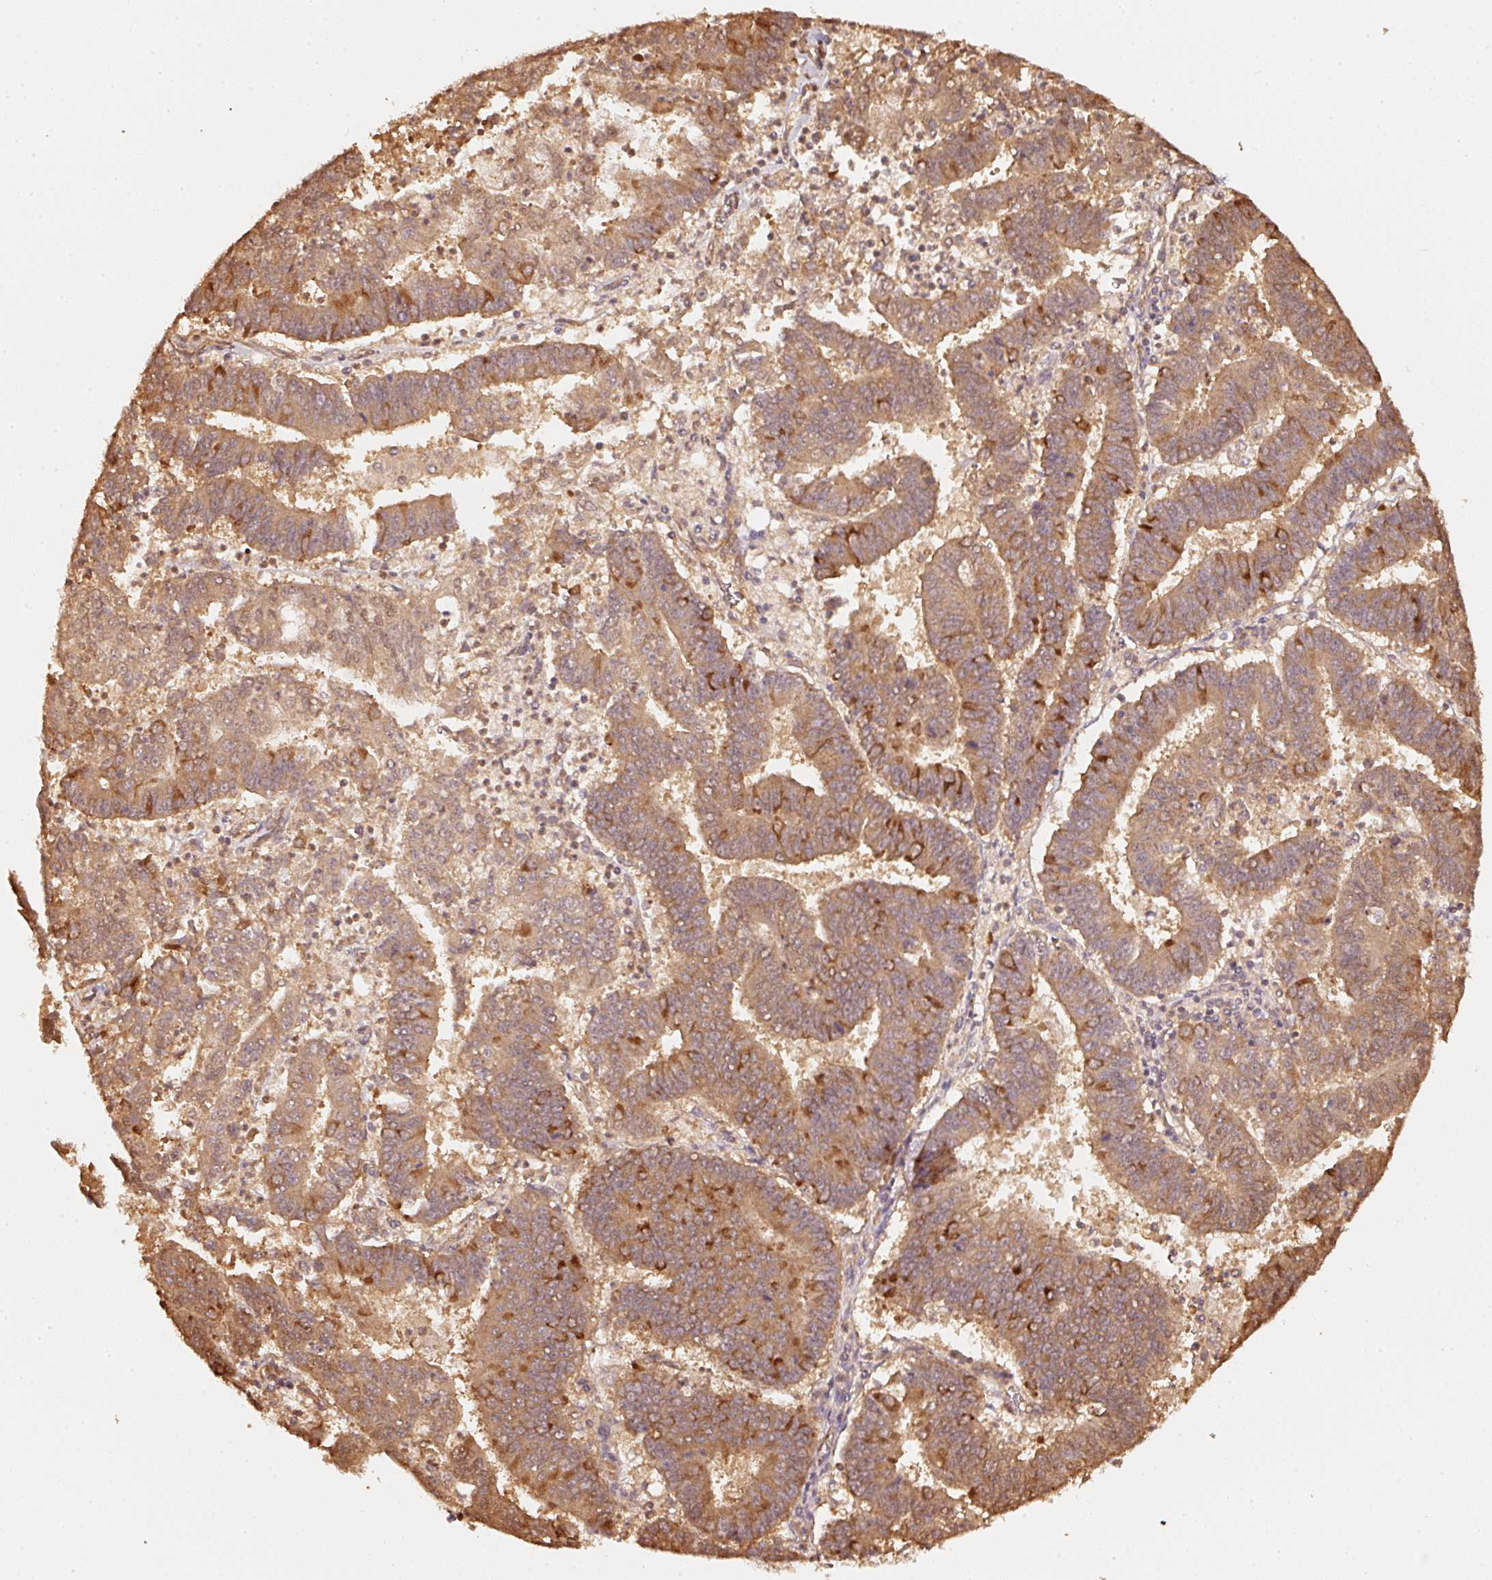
{"staining": {"intensity": "moderate", "quantity": ">75%", "location": "cytoplasmic/membranous"}, "tissue": "endometrial cancer", "cell_type": "Tumor cells", "image_type": "cancer", "snomed": [{"axis": "morphology", "description": "Adenocarcinoma, NOS"}, {"axis": "topography", "description": "Endometrium"}], "caption": "Protein staining demonstrates moderate cytoplasmic/membranous staining in approximately >75% of tumor cells in endometrial cancer (adenocarcinoma). The protein is stained brown, and the nuclei are stained in blue (DAB (3,3'-diaminobenzidine) IHC with brightfield microscopy, high magnification).", "gene": "STAU1", "patient": {"sex": "female", "age": 73}}